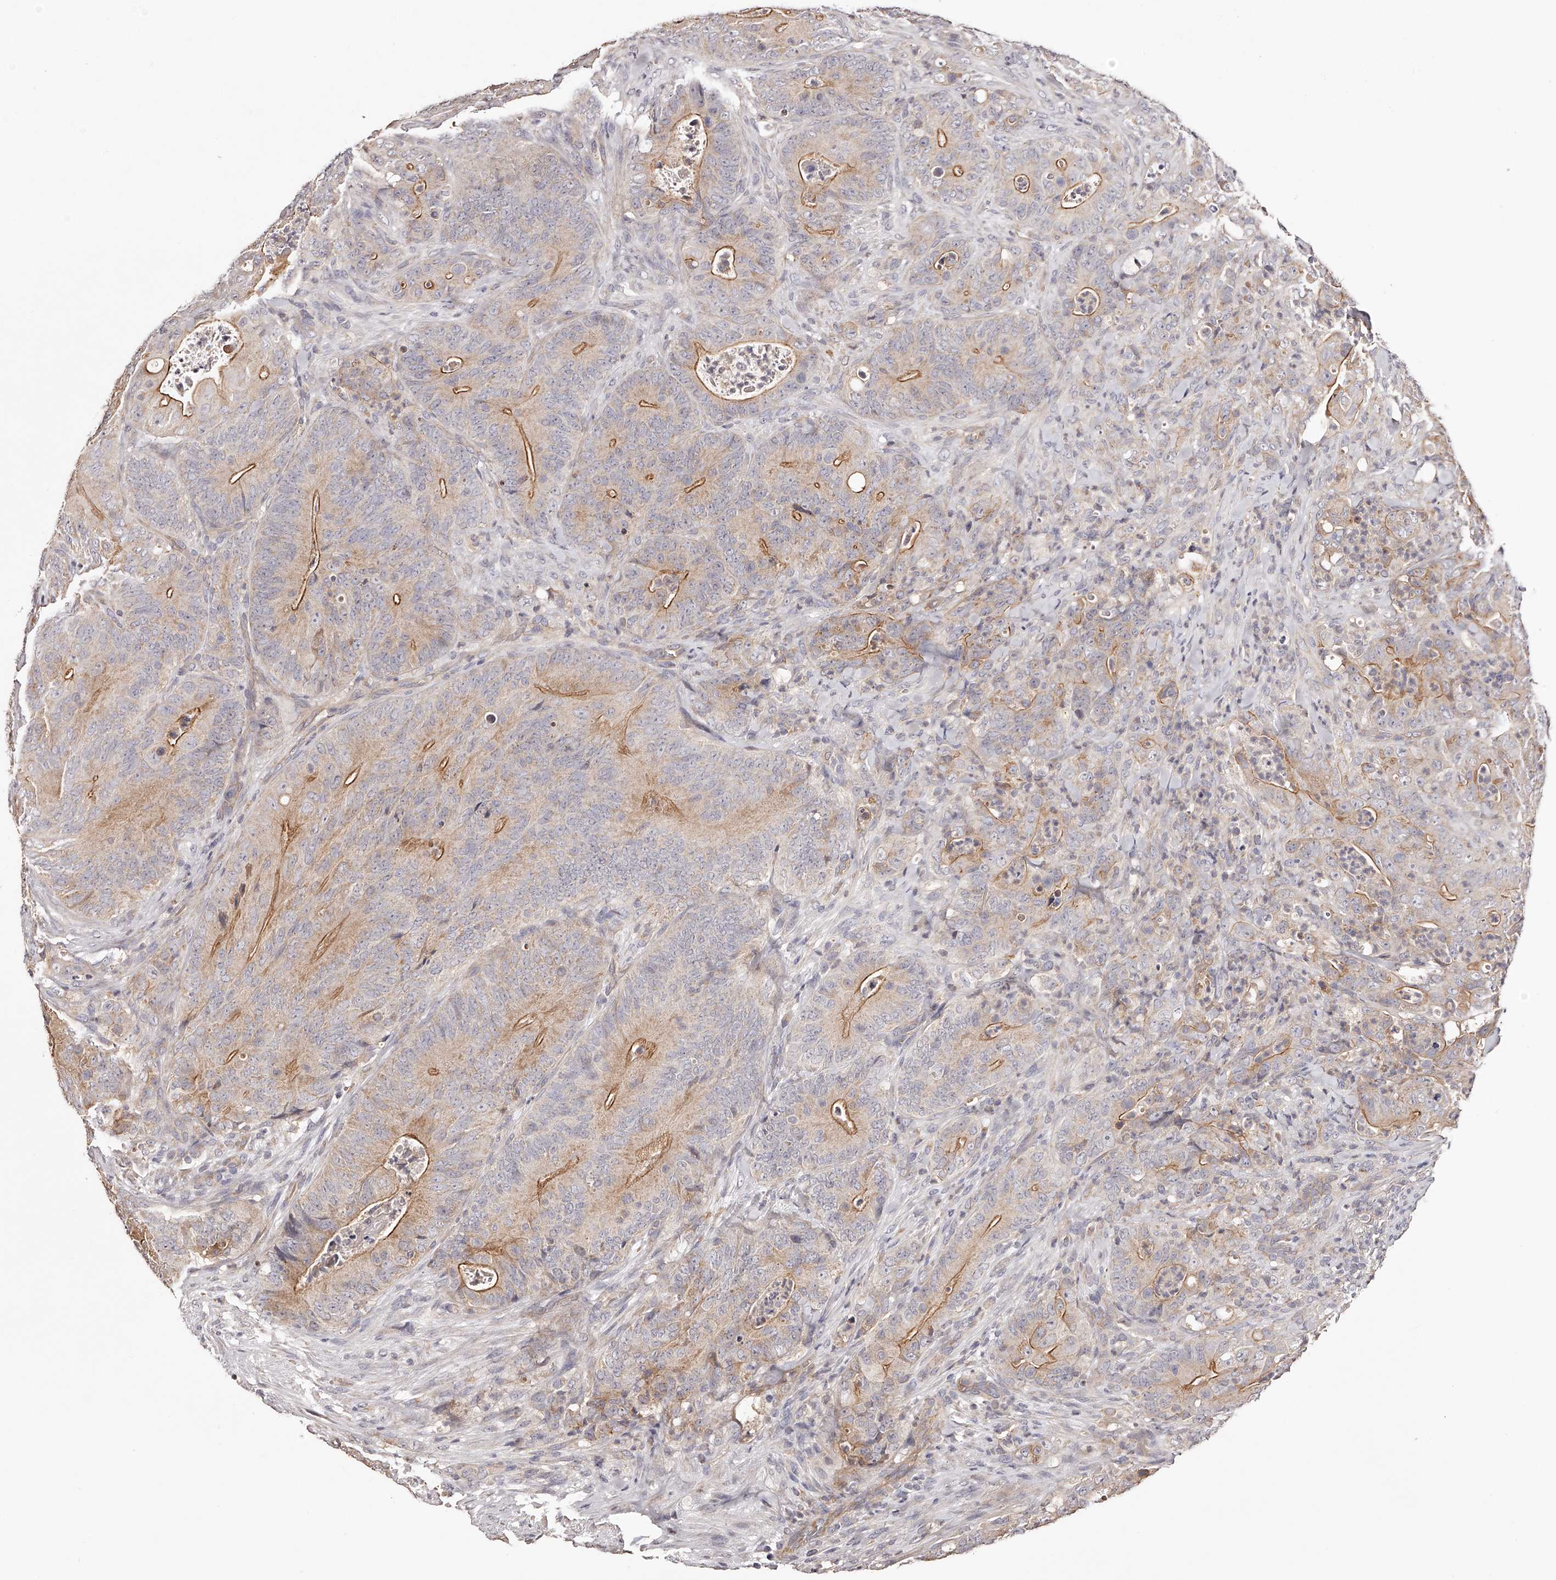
{"staining": {"intensity": "moderate", "quantity": "<25%", "location": "cytoplasmic/membranous"}, "tissue": "colorectal cancer", "cell_type": "Tumor cells", "image_type": "cancer", "snomed": [{"axis": "morphology", "description": "Normal tissue, NOS"}, {"axis": "topography", "description": "Colon"}], "caption": "Immunohistochemical staining of human colorectal cancer demonstrates low levels of moderate cytoplasmic/membranous expression in approximately <25% of tumor cells.", "gene": "USP21", "patient": {"sex": "female", "age": 82}}